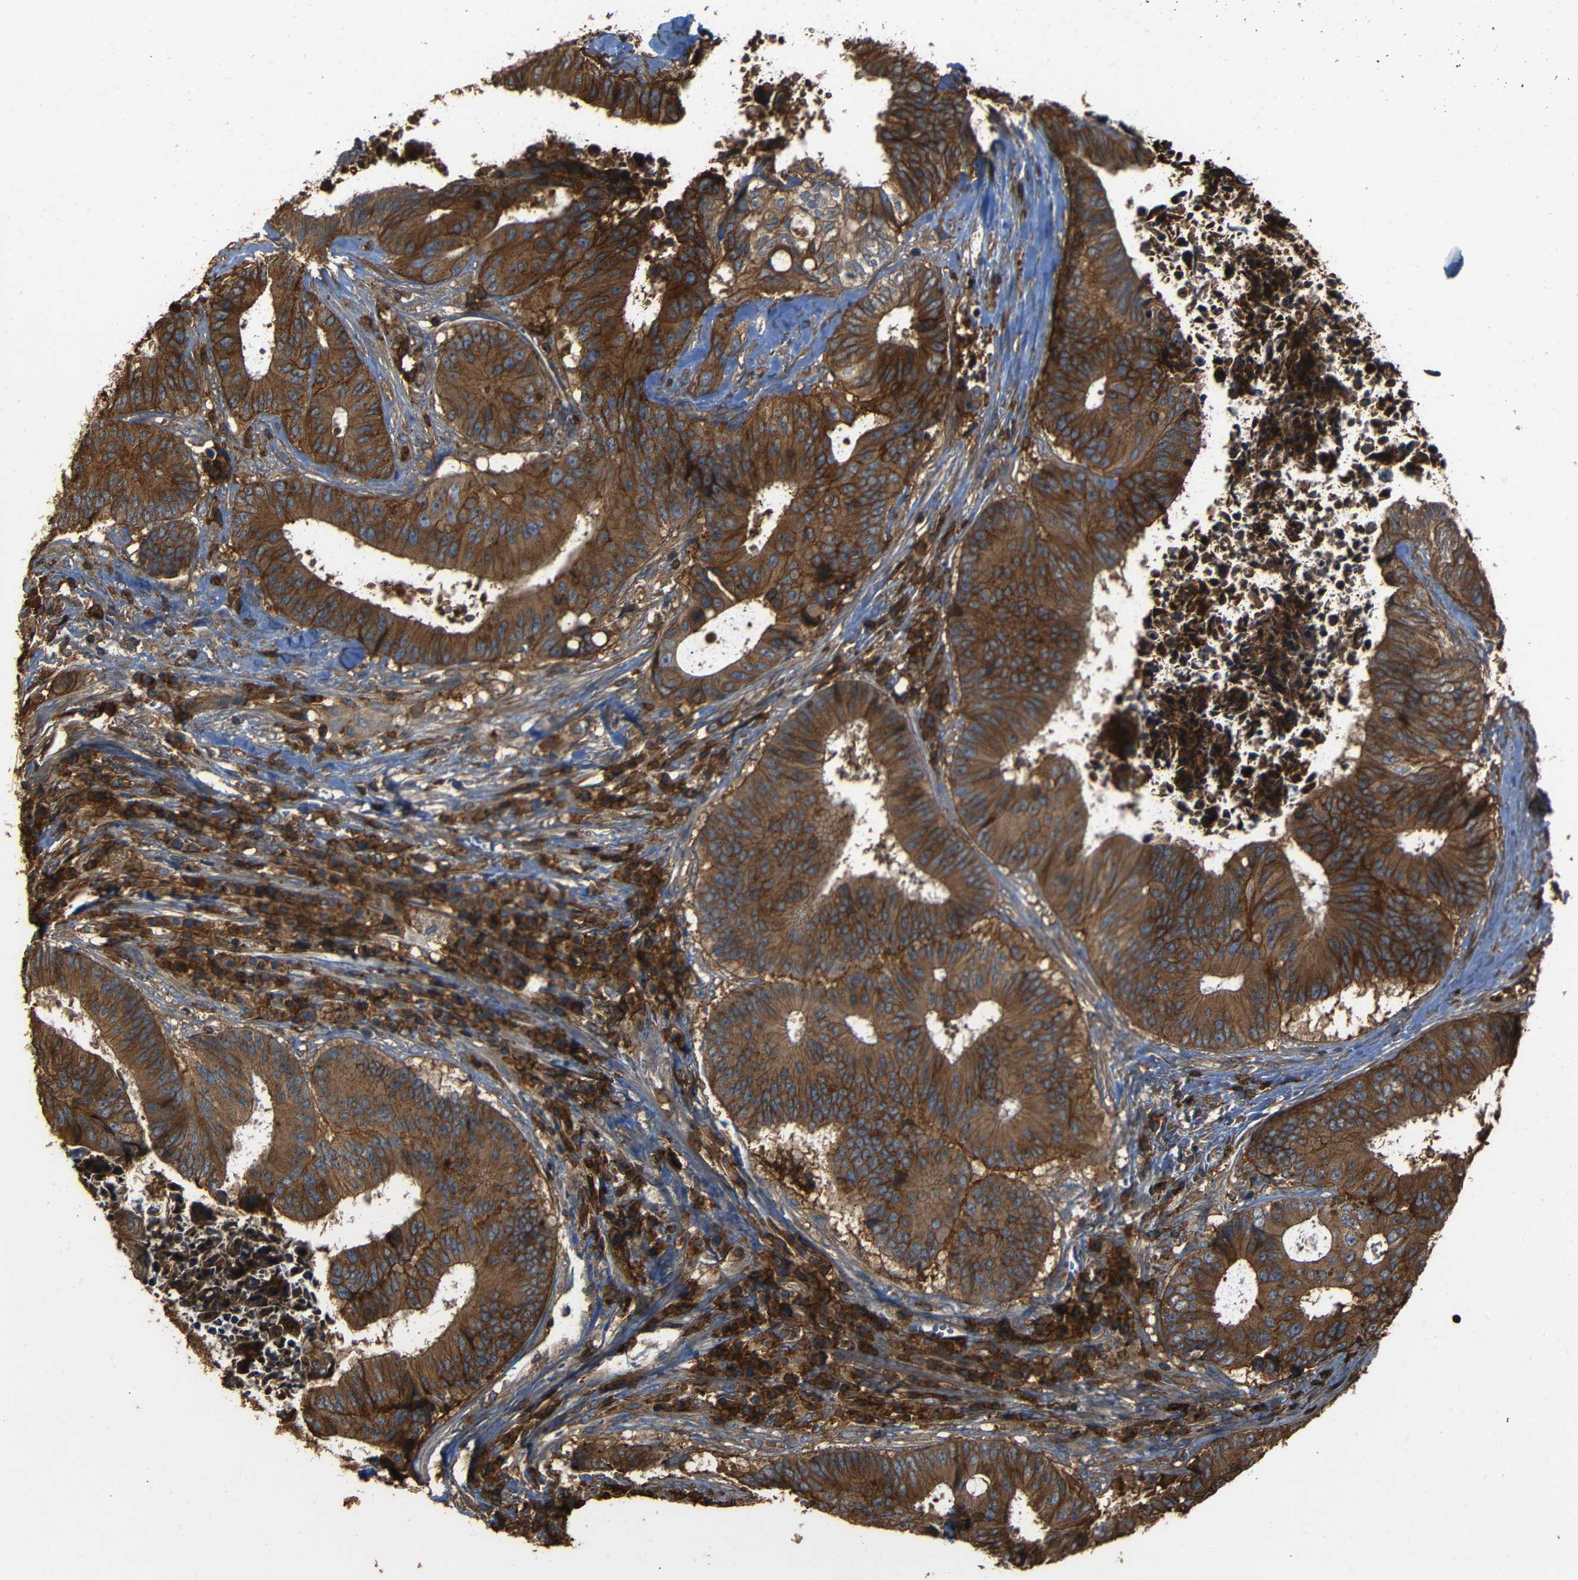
{"staining": {"intensity": "strong", "quantity": ">75%", "location": "cytoplasmic/membranous"}, "tissue": "colorectal cancer", "cell_type": "Tumor cells", "image_type": "cancer", "snomed": [{"axis": "morphology", "description": "Adenocarcinoma, NOS"}, {"axis": "topography", "description": "Rectum"}], "caption": "Approximately >75% of tumor cells in colorectal cancer (adenocarcinoma) exhibit strong cytoplasmic/membranous protein expression as visualized by brown immunohistochemical staining.", "gene": "ADGRE5", "patient": {"sex": "male", "age": 72}}